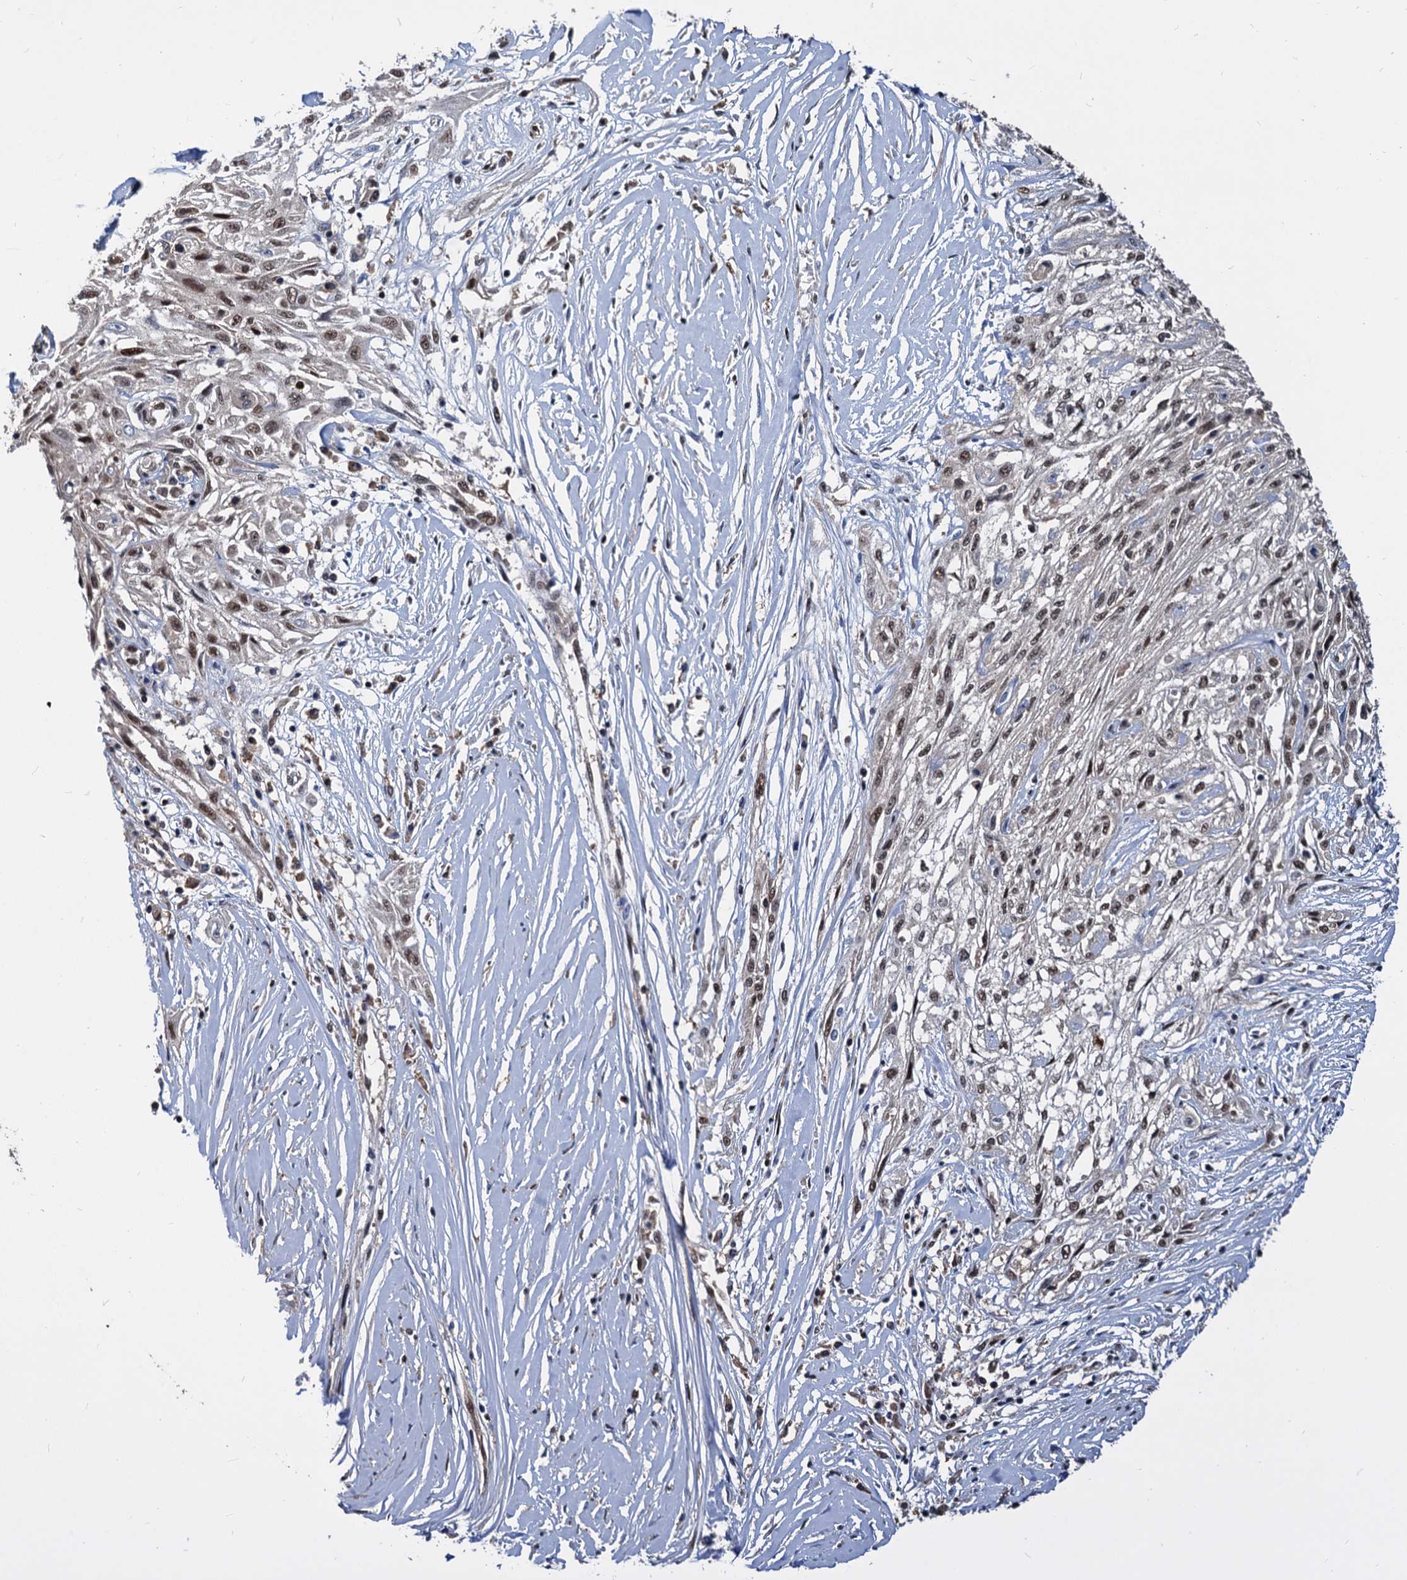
{"staining": {"intensity": "moderate", "quantity": ">75%", "location": "nuclear"}, "tissue": "skin cancer", "cell_type": "Tumor cells", "image_type": "cancer", "snomed": [{"axis": "morphology", "description": "Squamous cell carcinoma, NOS"}, {"axis": "morphology", "description": "Squamous cell carcinoma, metastatic, NOS"}, {"axis": "topography", "description": "Skin"}, {"axis": "topography", "description": "Lymph node"}], "caption": "Tumor cells show medium levels of moderate nuclear expression in about >75% of cells in human skin cancer (squamous cell carcinoma).", "gene": "PSMD4", "patient": {"sex": "male", "age": 75}}